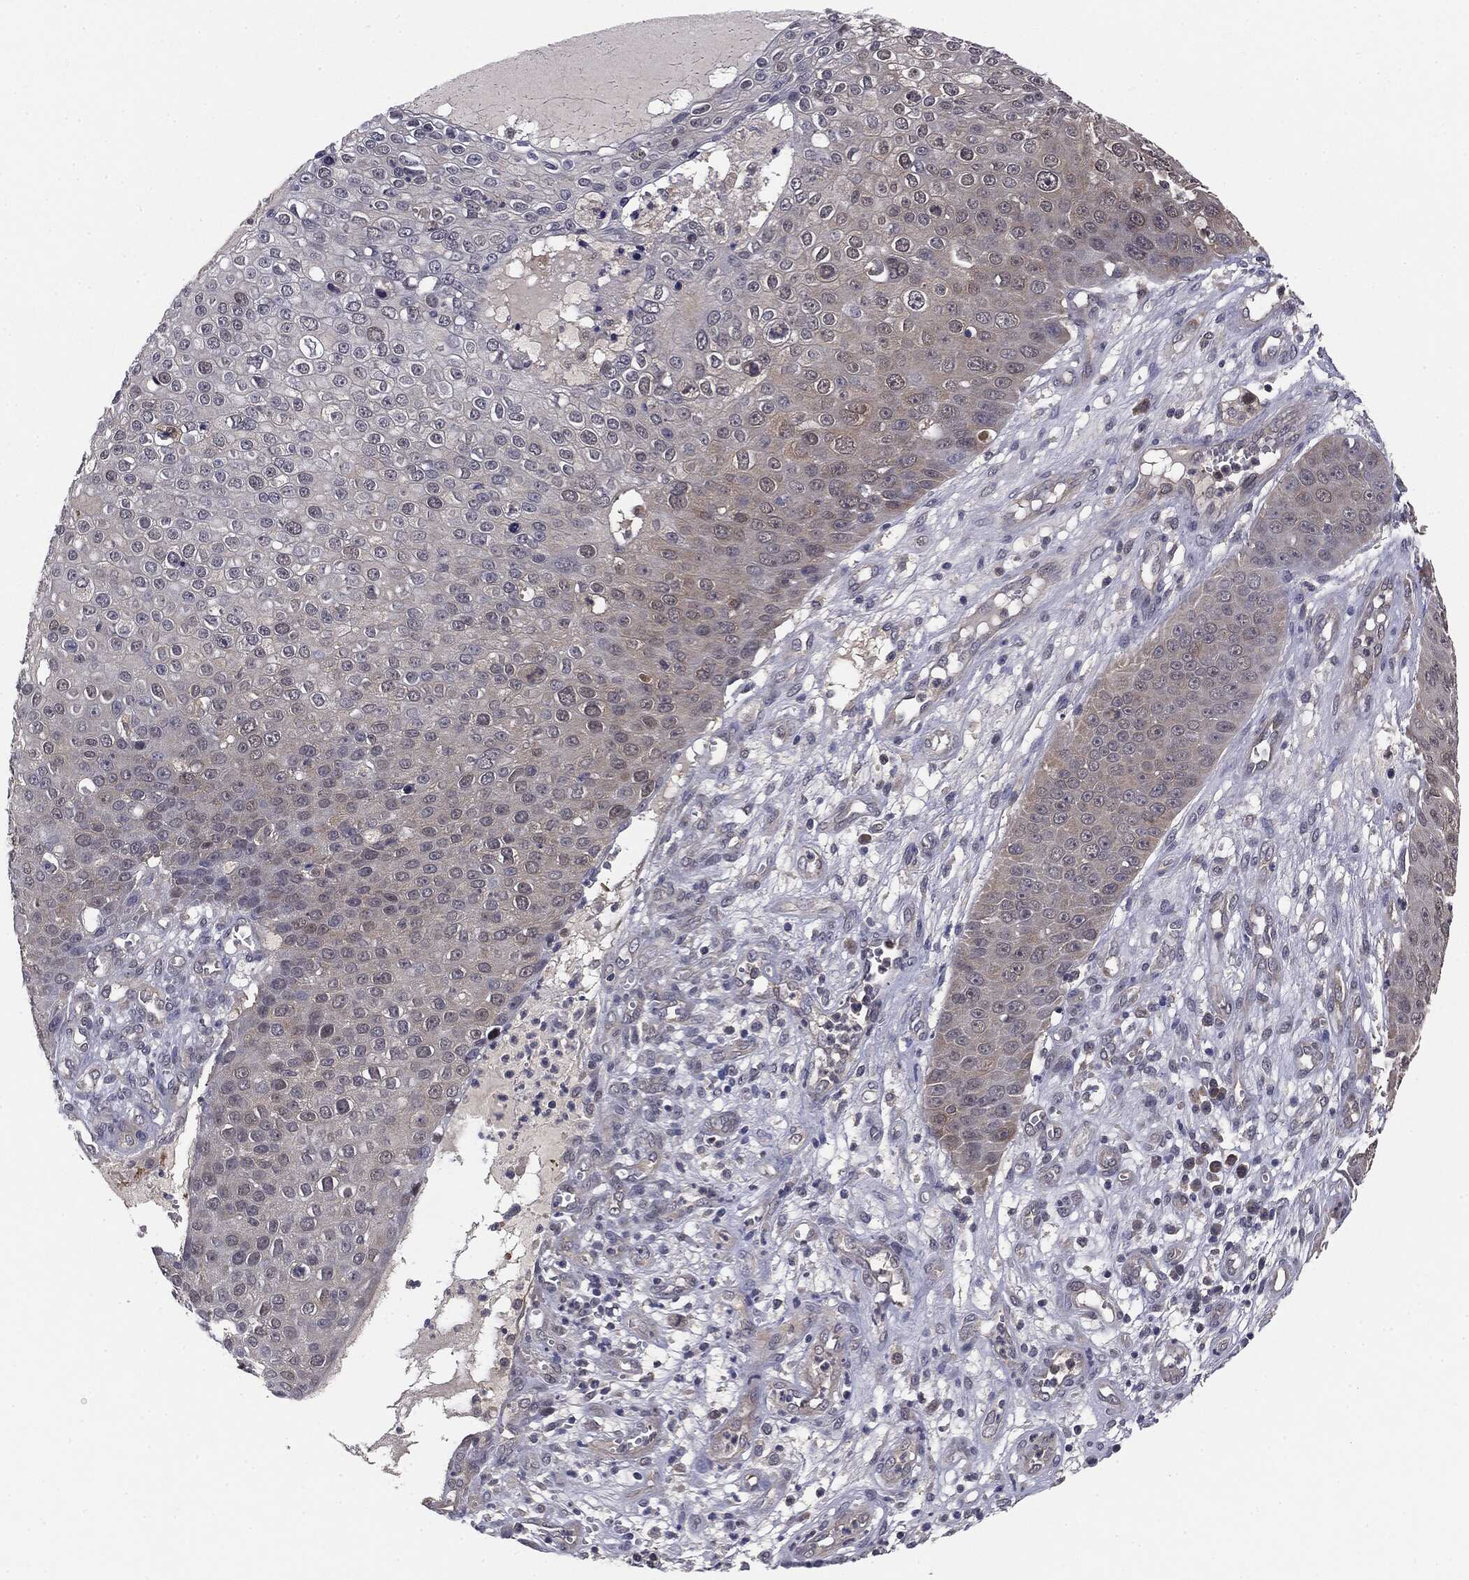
{"staining": {"intensity": "negative", "quantity": "none", "location": "none"}, "tissue": "skin cancer", "cell_type": "Tumor cells", "image_type": "cancer", "snomed": [{"axis": "morphology", "description": "Squamous cell carcinoma, NOS"}, {"axis": "topography", "description": "Skin"}], "caption": "Skin cancer stained for a protein using immunohistochemistry (IHC) demonstrates no positivity tumor cells.", "gene": "KRT7", "patient": {"sex": "male", "age": 71}}